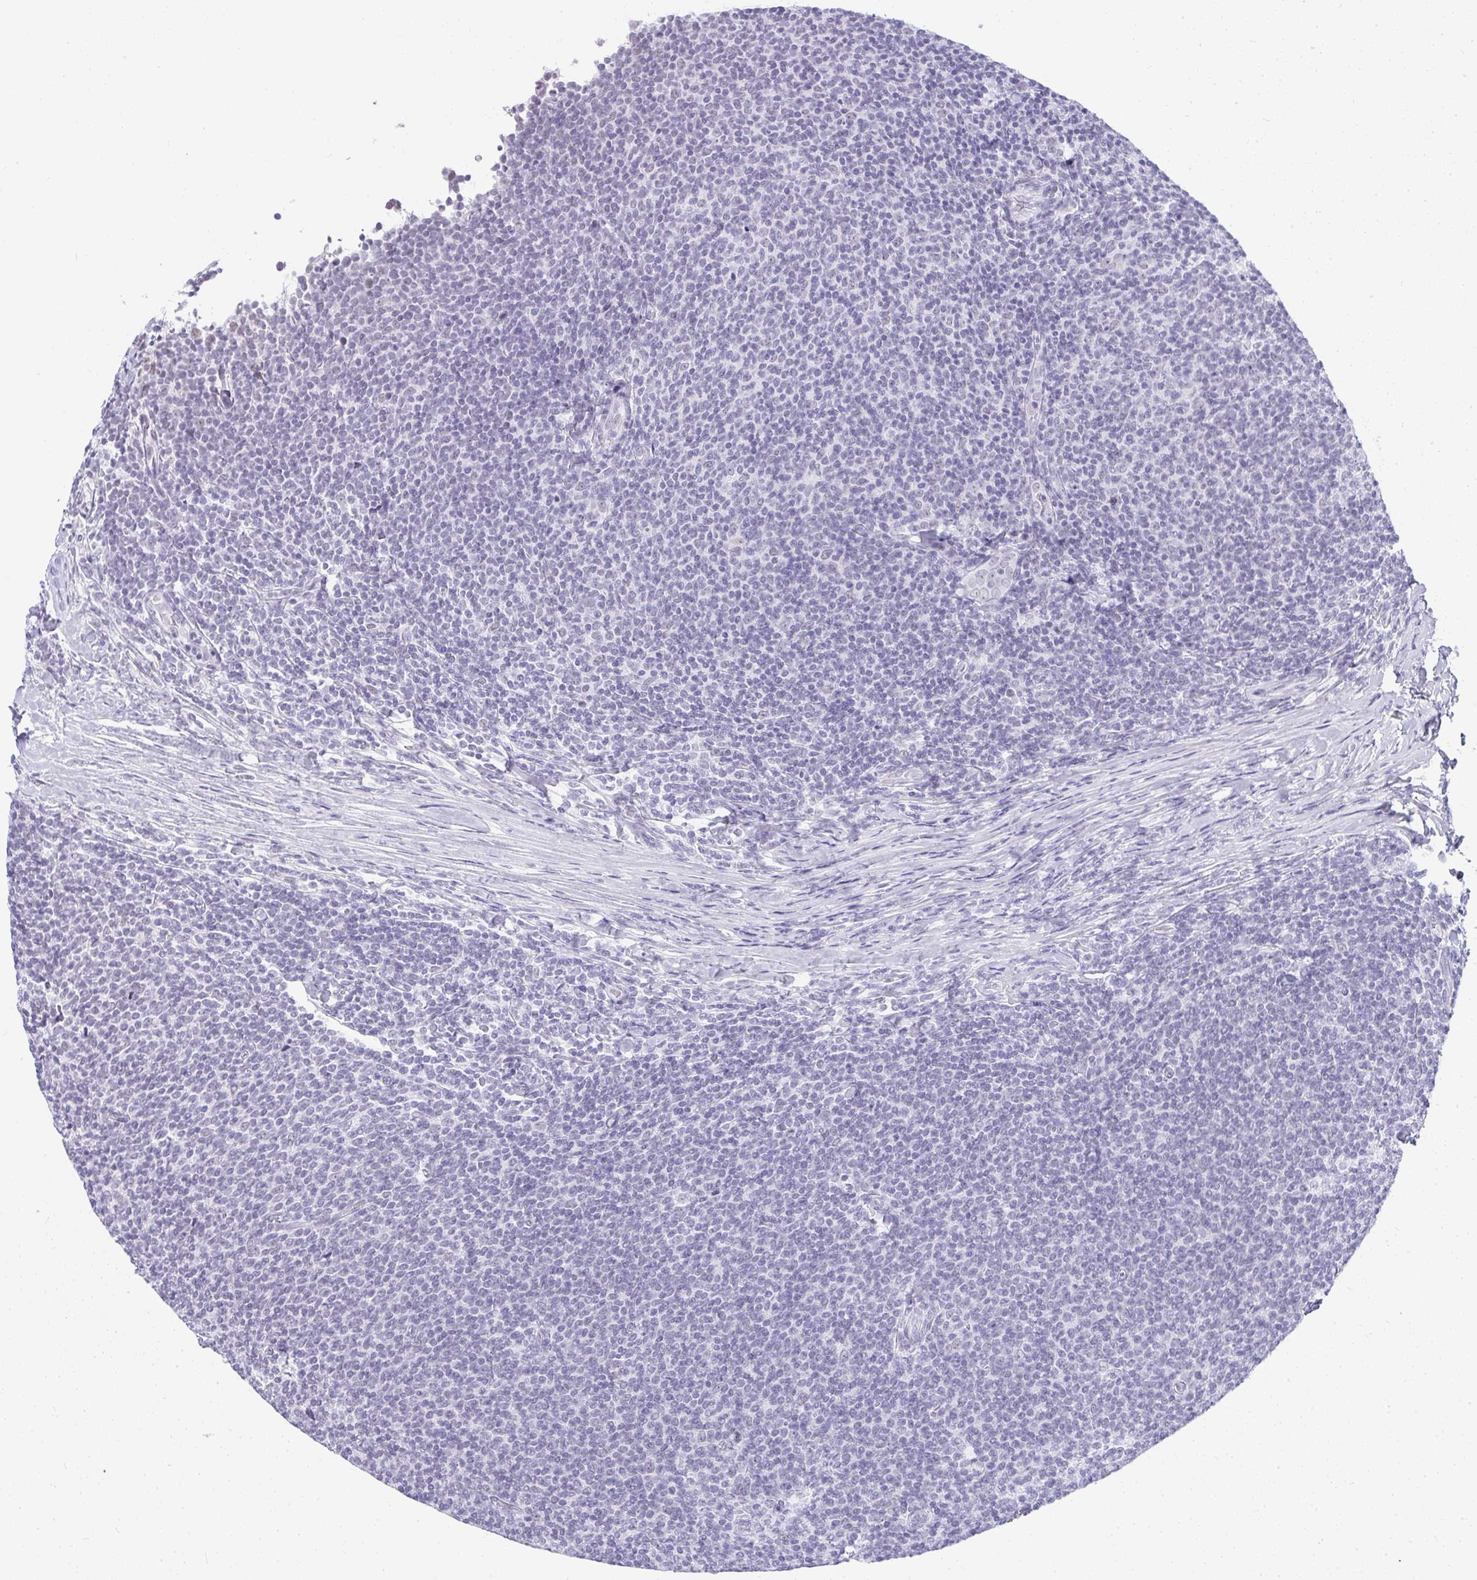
{"staining": {"intensity": "negative", "quantity": "none", "location": "none"}, "tissue": "lymphoma", "cell_type": "Tumor cells", "image_type": "cancer", "snomed": [{"axis": "morphology", "description": "Malignant lymphoma, non-Hodgkin's type, Low grade"}, {"axis": "topography", "description": "Lymph node"}], "caption": "High power microscopy photomicrograph of an IHC histopathology image of low-grade malignant lymphoma, non-Hodgkin's type, revealing no significant positivity in tumor cells.", "gene": "PLA2G1B", "patient": {"sex": "male", "age": 52}}